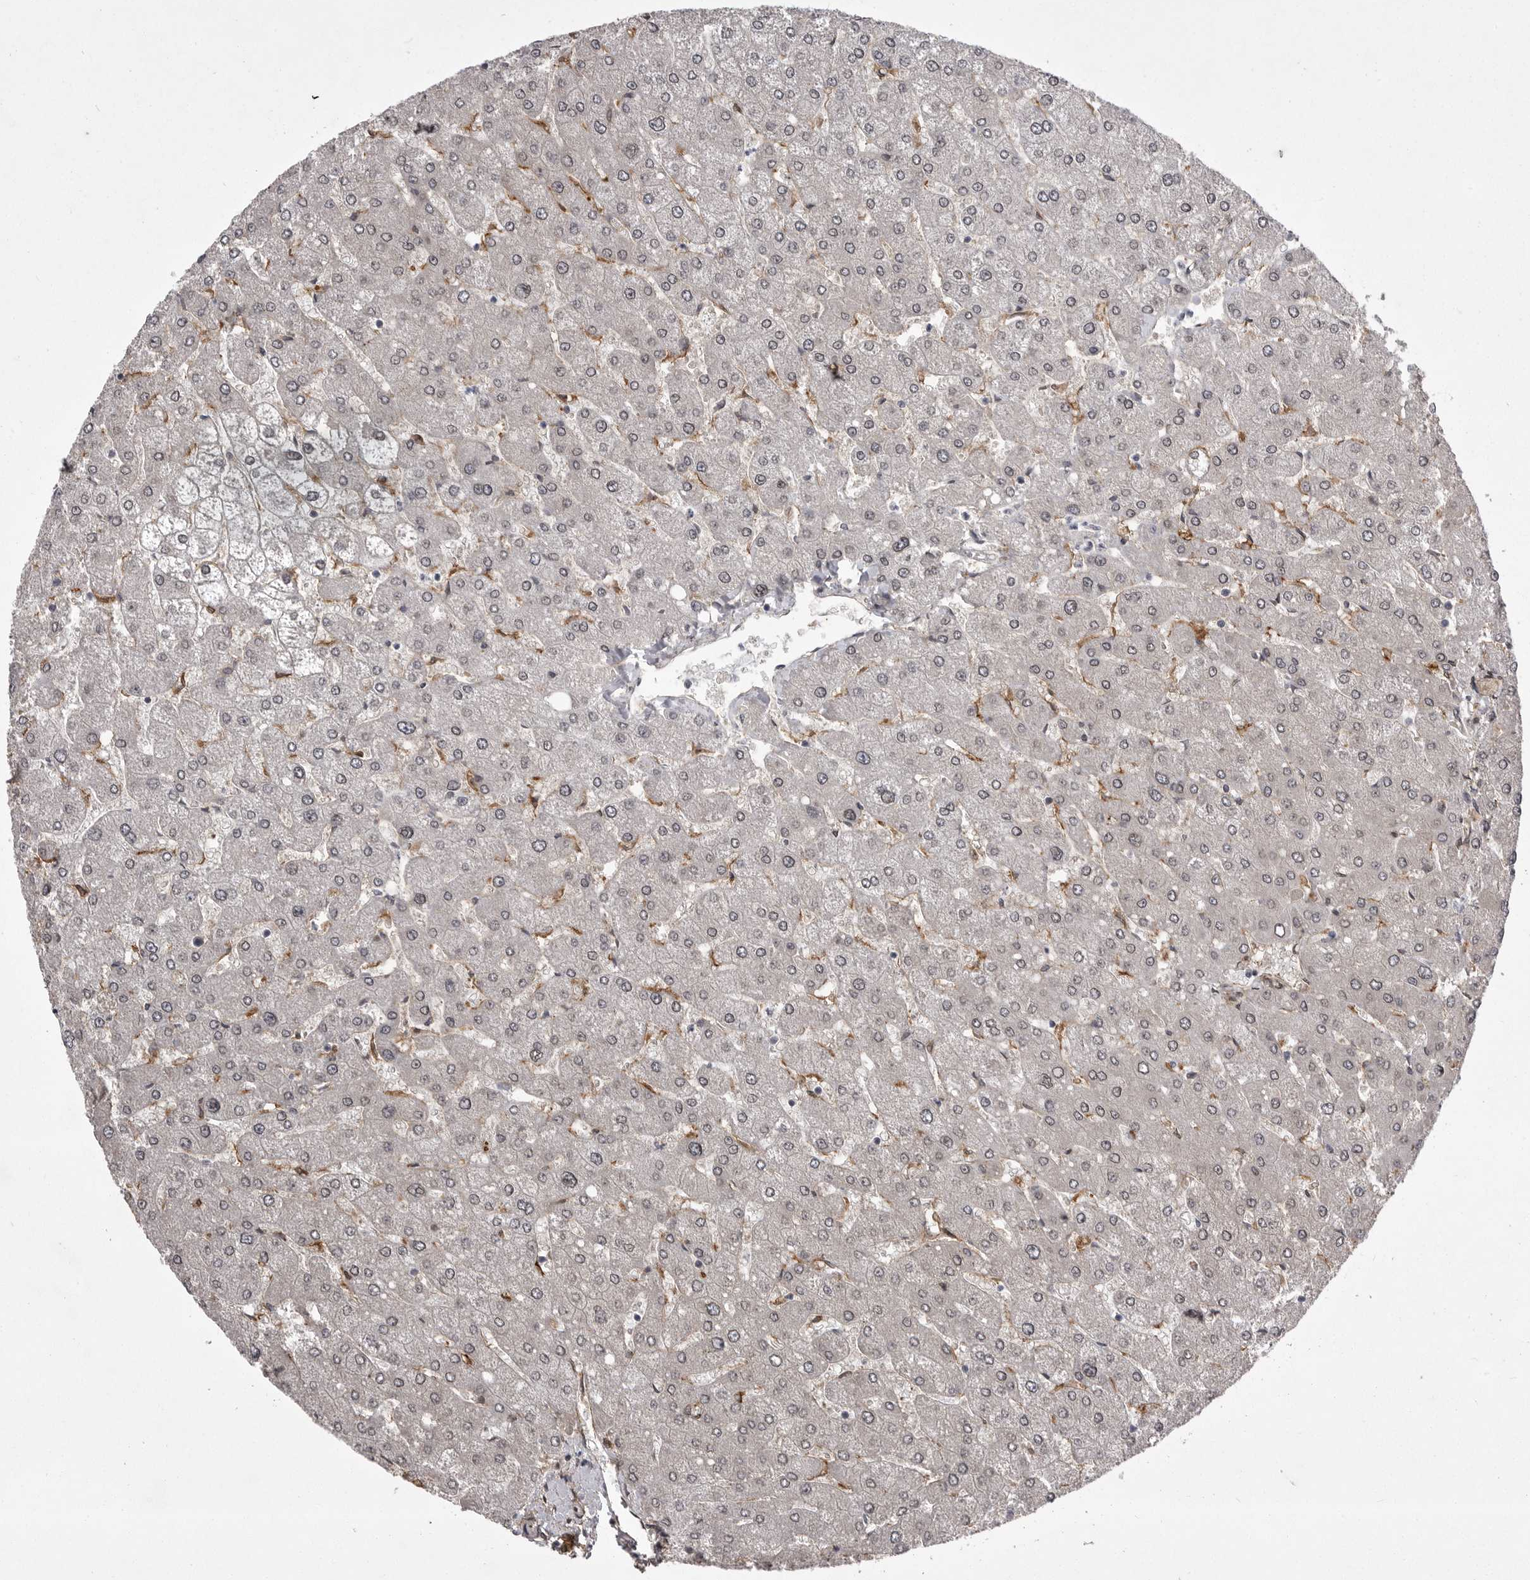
{"staining": {"intensity": "moderate", "quantity": ">75%", "location": "cytoplasmic/membranous"}, "tissue": "liver", "cell_type": "Cholangiocytes", "image_type": "normal", "snomed": [{"axis": "morphology", "description": "Normal tissue, NOS"}, {"axis": "topography", "description": "Liver"}], "caption": "The micrograph shows staining of normal liver, revealing moderate cytoplasmic/membranous protein expression (brown color) within cholangiocytes.", "gene": "ABL1", "patient": {"sex": "male", "age": 55}}